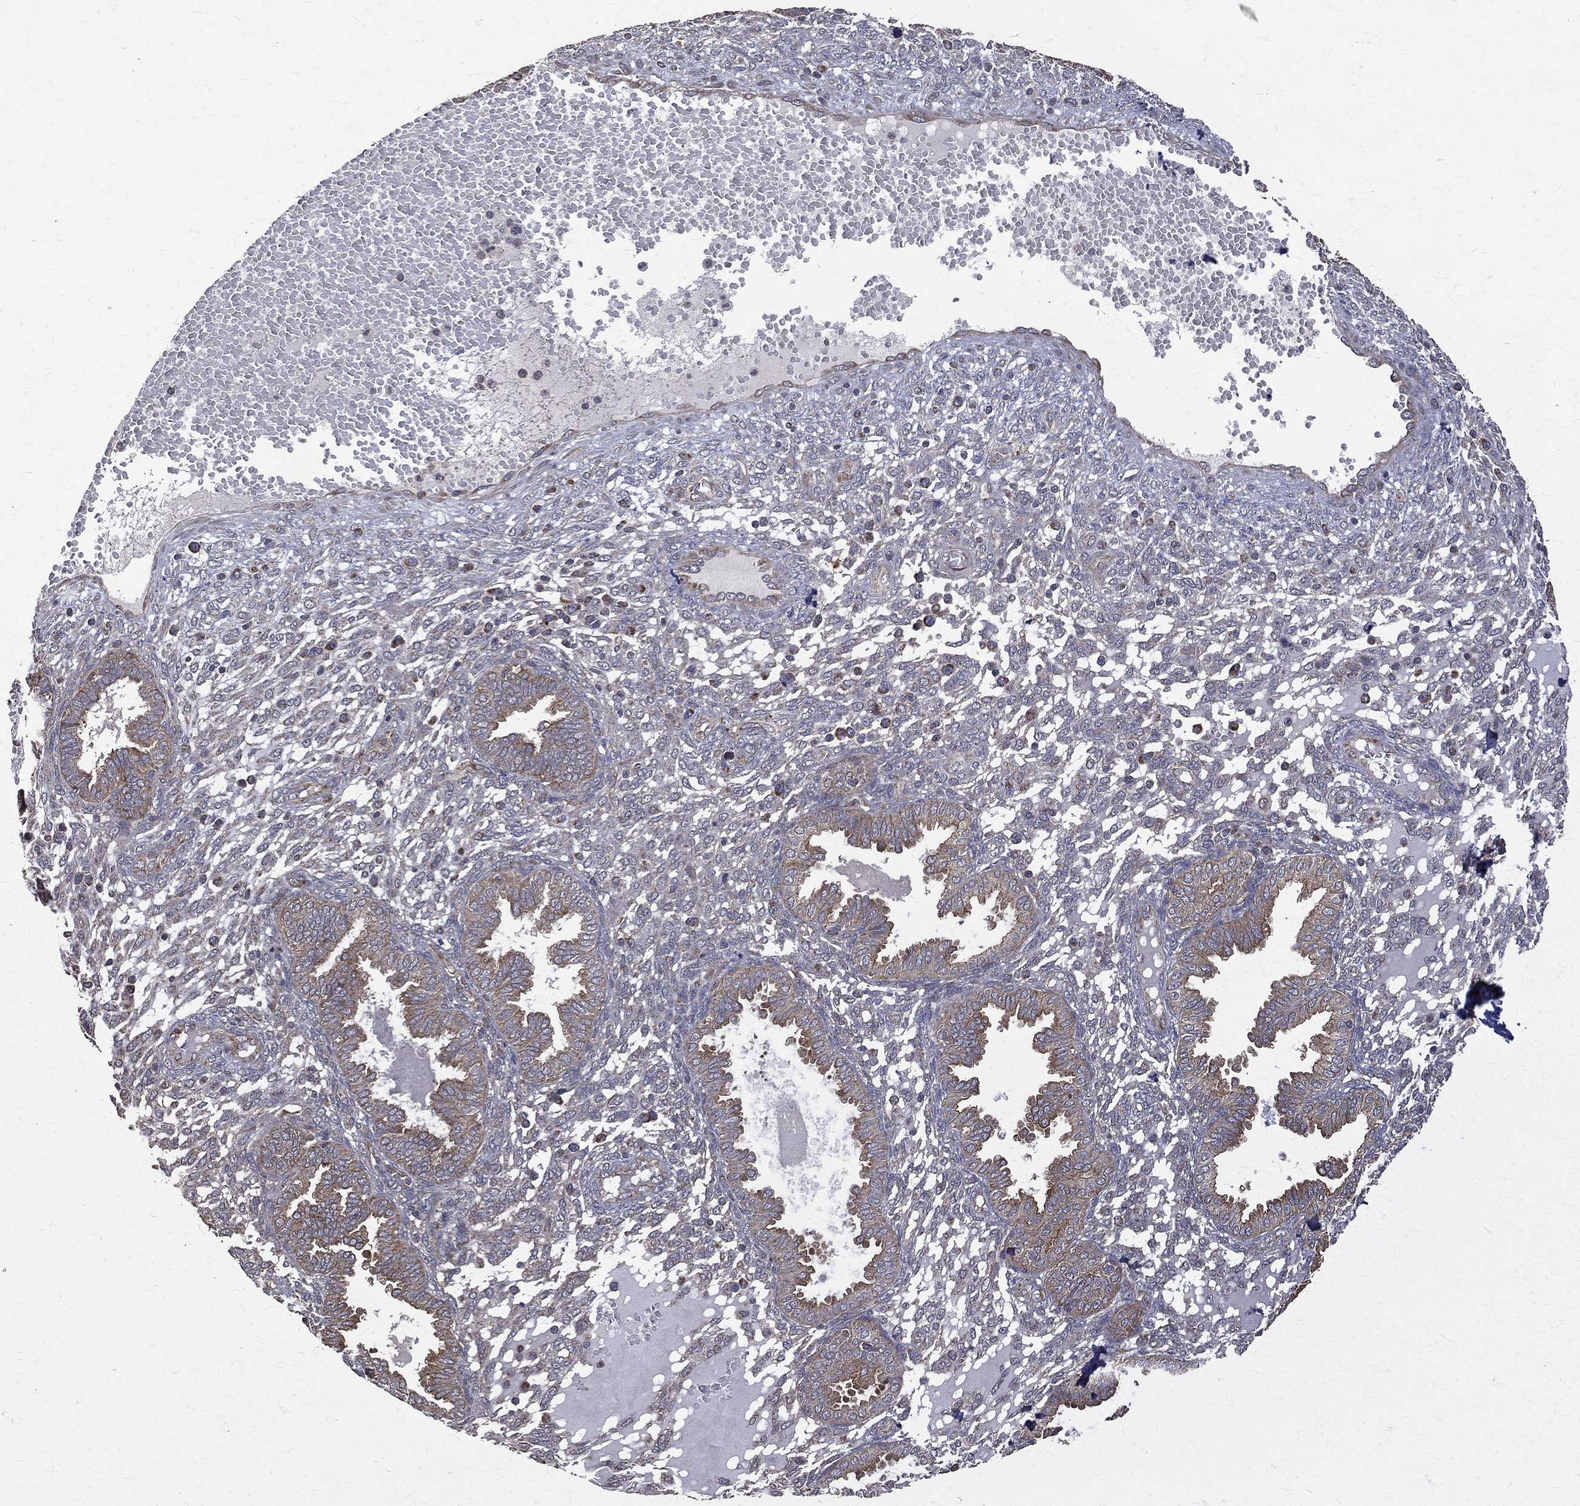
{"staining": {"intensity": "negative", "quantity": "none", "location": "none"}, "tissue": "endometrium", "cell_type": "Cells in endometrial stroma", "image_type": "normal", "snomed": [{"axis": "morphology", "description": "Normal tissue, NOS"}, {"axis": "topography", "description": "Endometrium"}], "caption": "High magnification brightfield microscopy of unremarkable endometrium stained with DAB (3,3'-diaminobenzidine) (brown) and counterstained with hematoxylin (blue): cells in endometrial stroma show no significant staining. (DAB (3,3'-diaminobenzidine) IHC, high magnification).", "gene": "RPGR", "patient": {"sex": "female", "age": 42}}